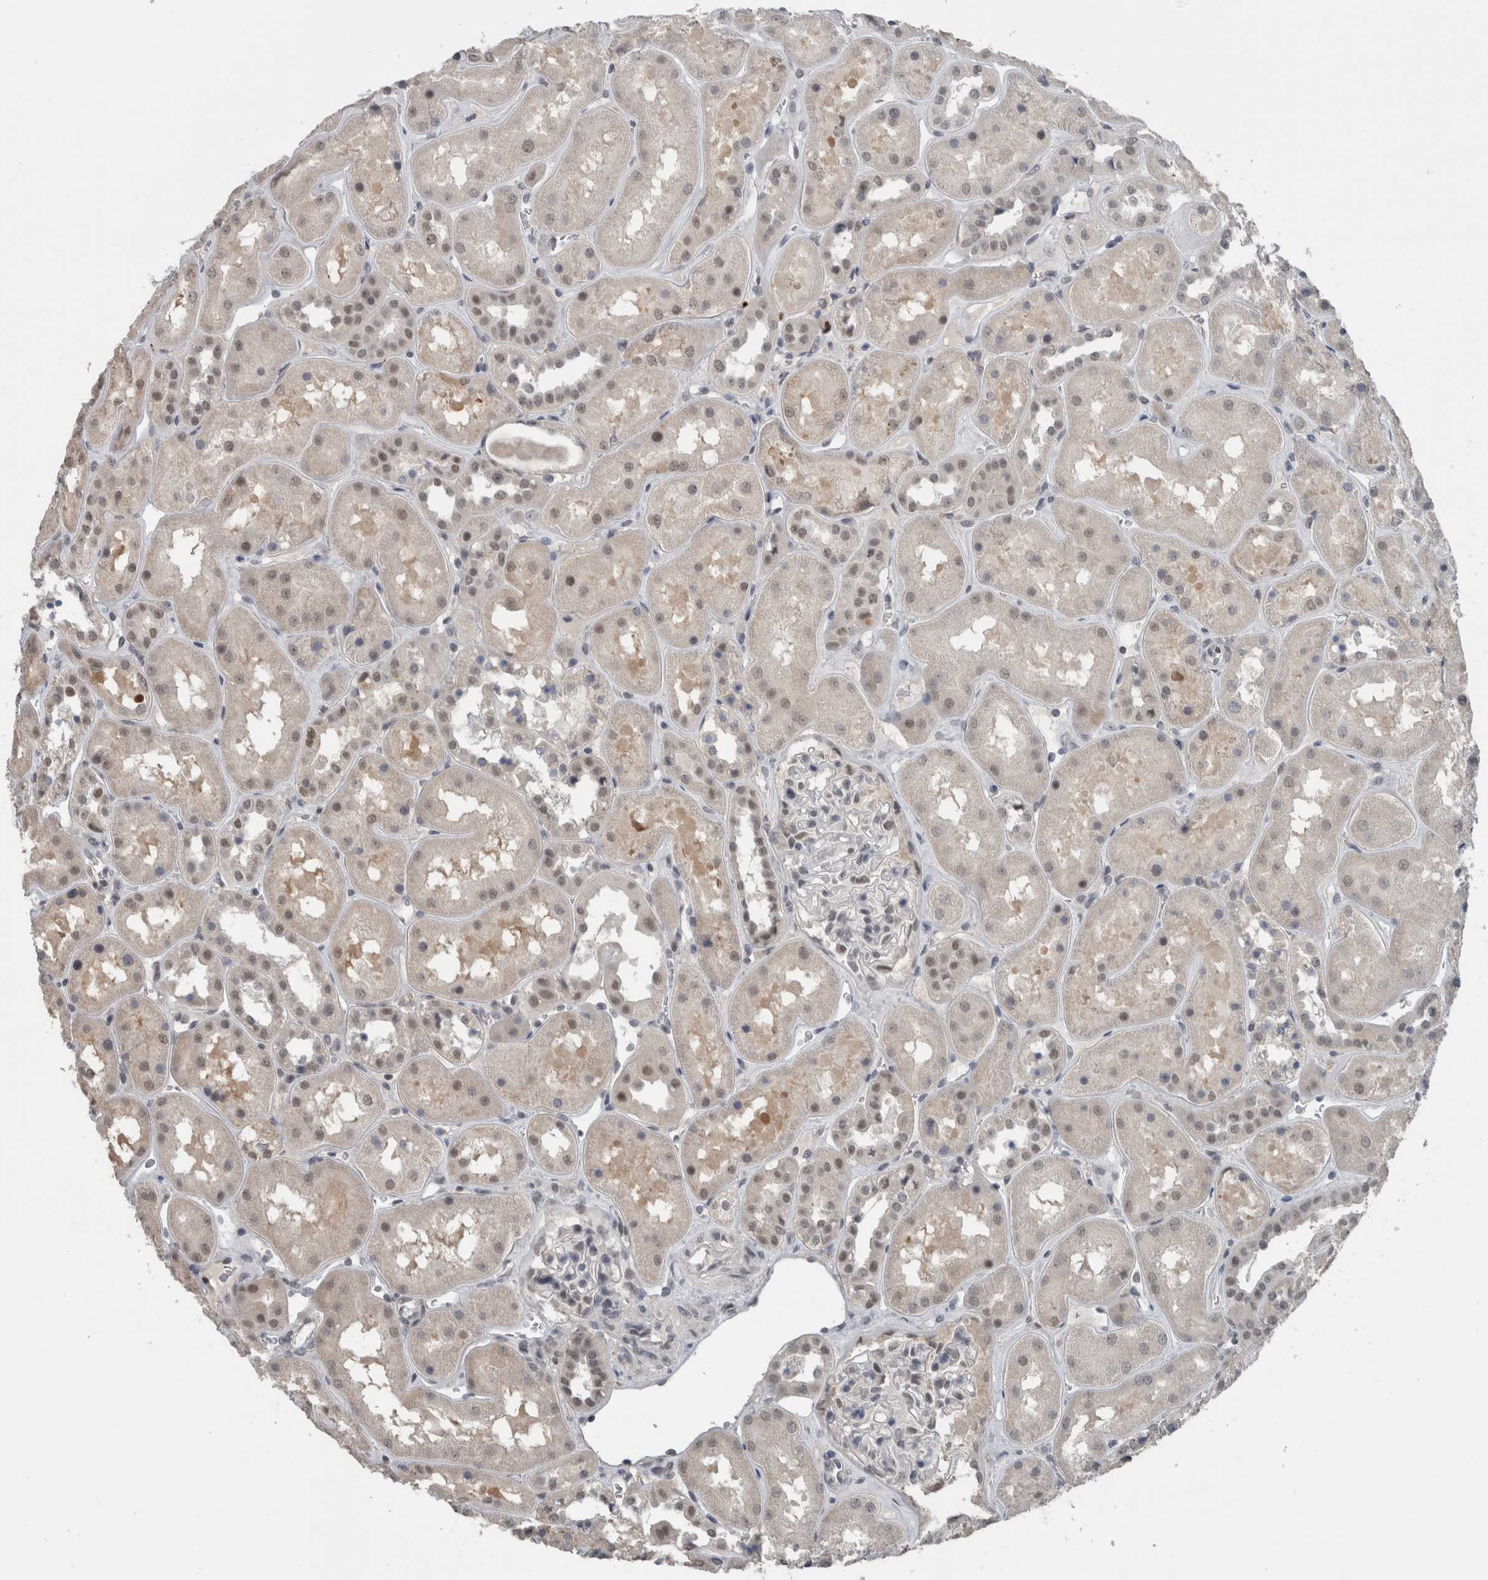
{"staining": {"intensity": "weak", "quantity": "<25%", "location": "nuclear"}, "tissue": "kidney", "cell_type": "Cells in glomeruli", "image_type": "normal", "snomed": [{"axis": "morphology", "description": "Normal tissue, NOS"}, {"axis": "topography", "description": "Kidney"}], "caption": "DAB immunohistochemical staining of normal human kidney demonstrates no significant expression in cells in glomeruli.", "gene": "ZBTB21", "patient": {"sex": "male", "age": 70}}